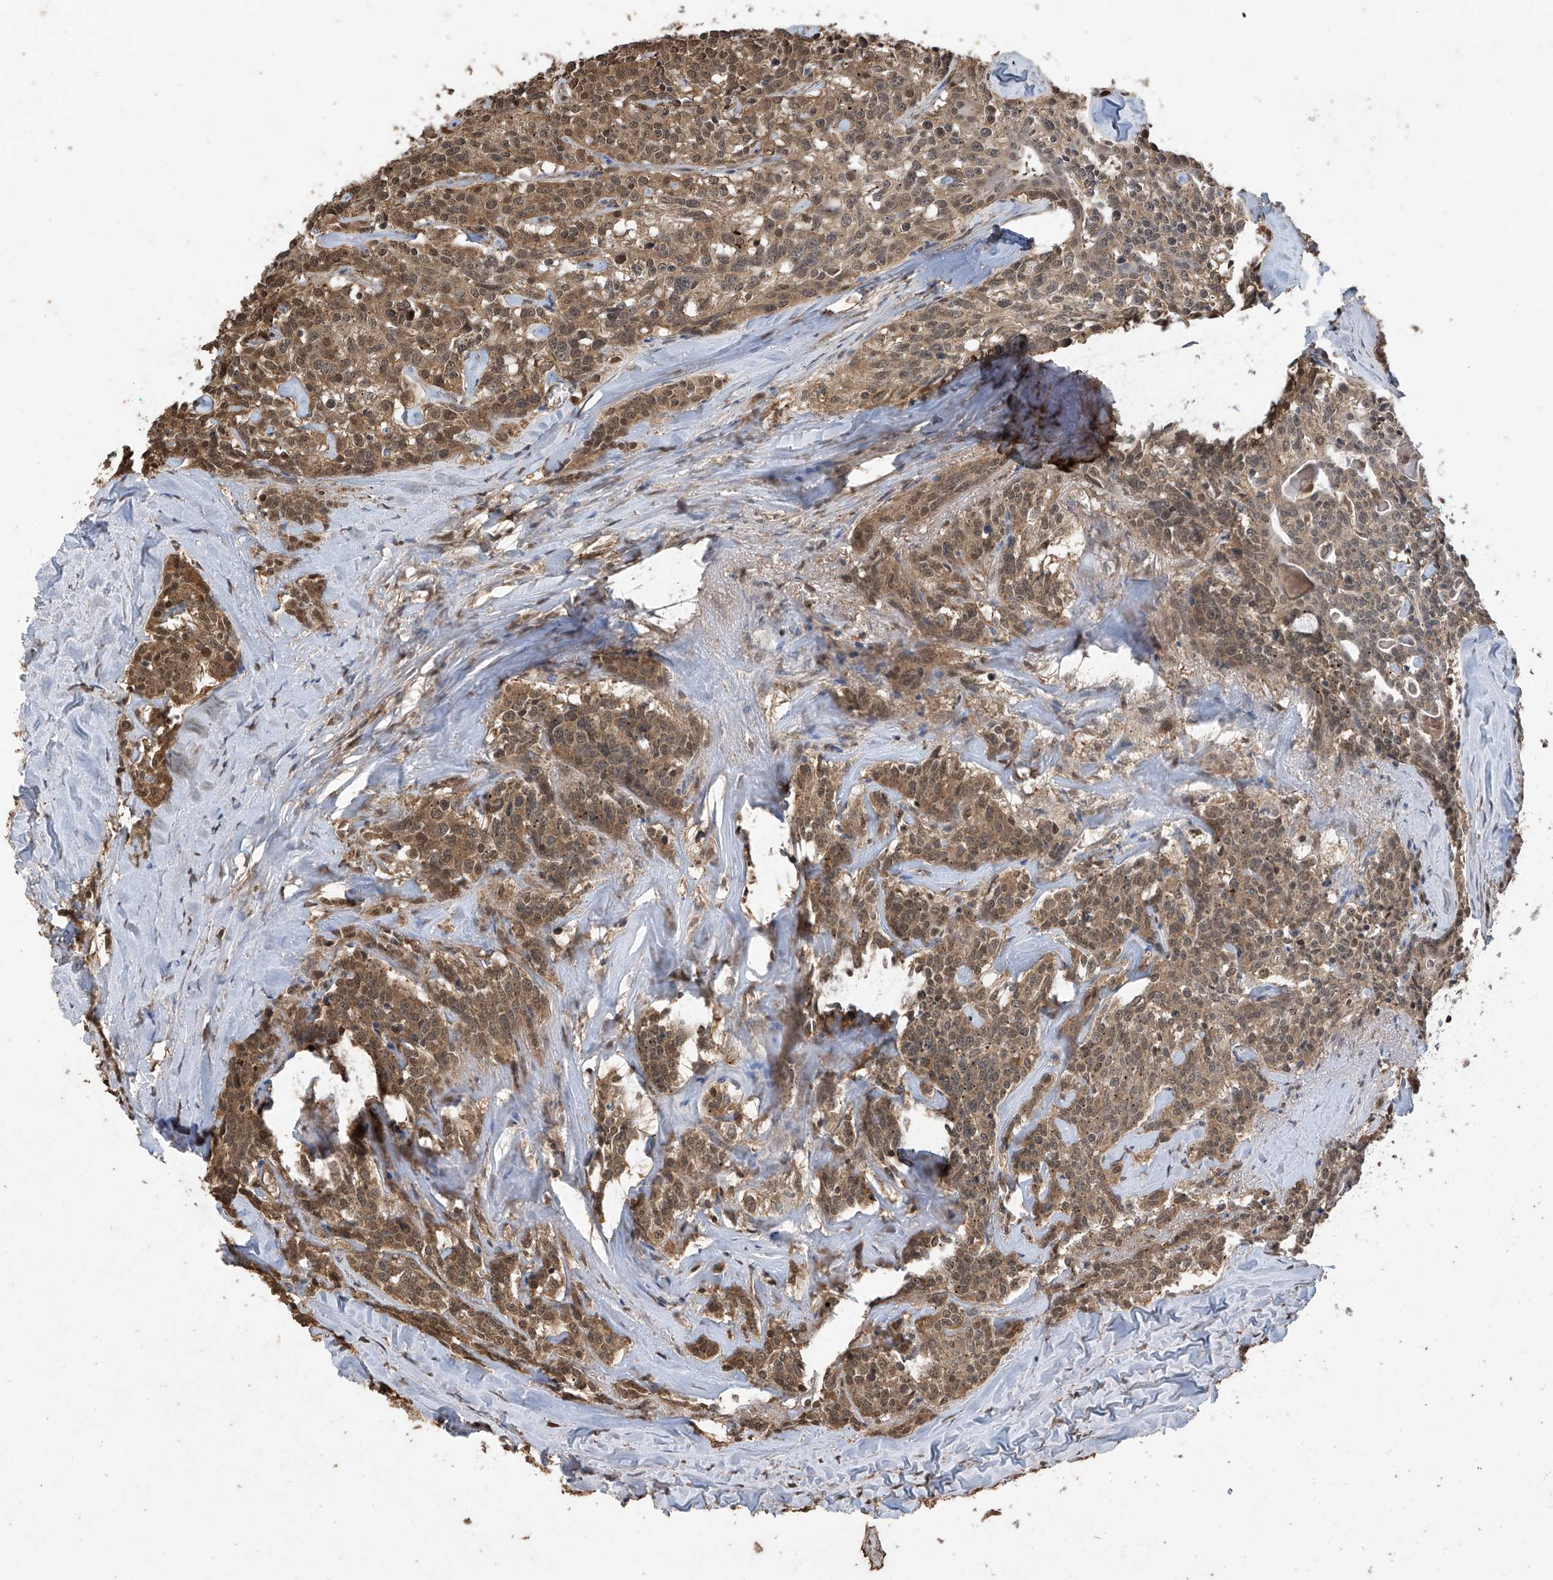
{"staining": {"intensity": "moderate", "quantity": ">75%", "location": "cytoplasmic/membranous"}, "tissue": "carcinoid", "cell_type": "Tumor cells", "image_type": "cancer", "snomed": [{"axis": "morphology", "description": "Carcinoid, malignant, NOS"}, {"axis": "topography", "description": "Lung"}], "caption": "Carcinoid stained with a brown dye shows moderate cytoplasmic/membranous positive expression in approximately >75% of tumor cells.", "gene": "PNPT1", "patient": {"sex": "female", "age": 46}}